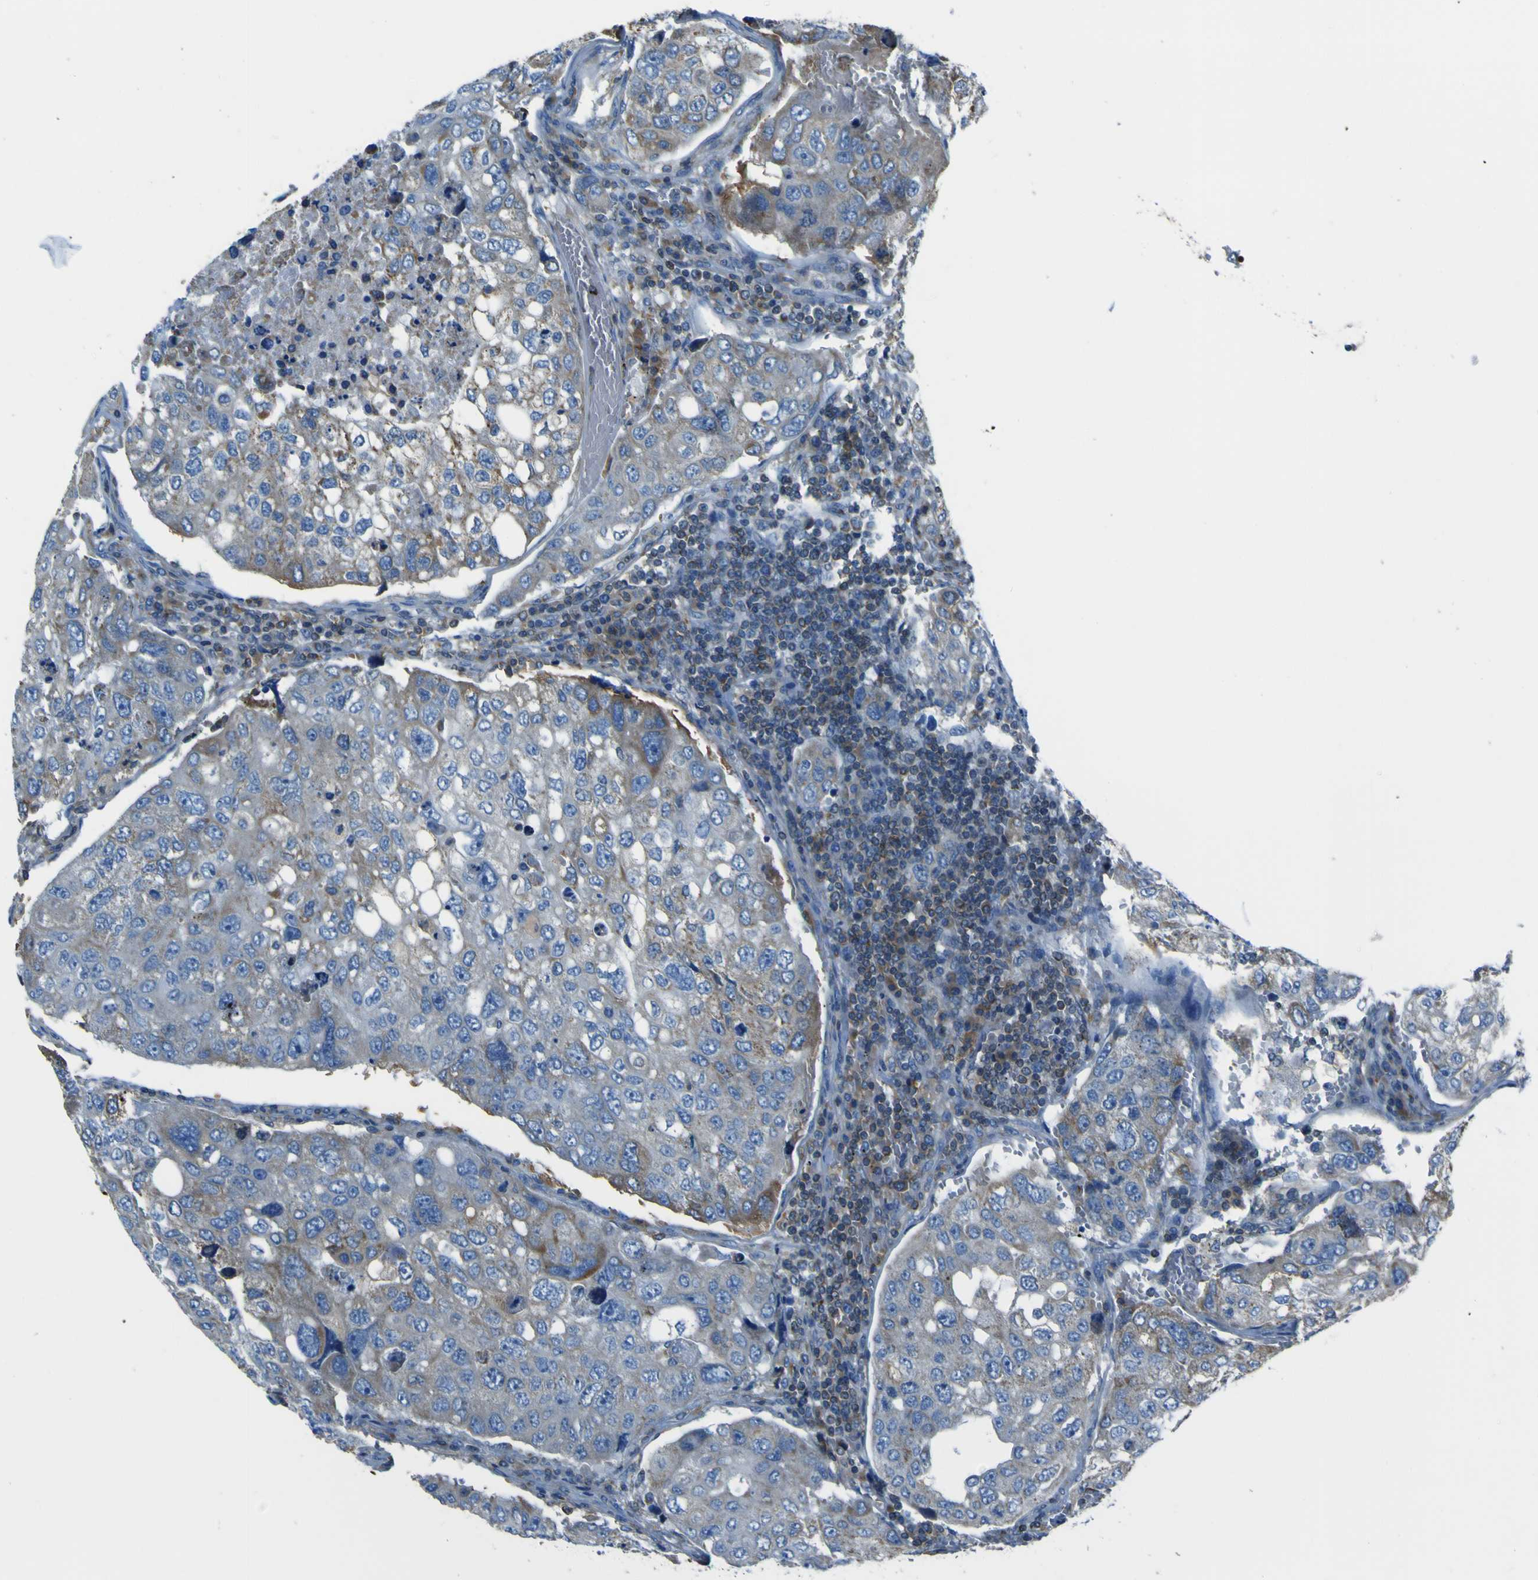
{"staining": {"intensity": "moderate", "quantity": ">75%", "location": "cytoplasmic/membranous"}, "tissue": "urothelial cancer", "cell_type": "Tumor cells", "image_type": "cancer", "snomed": [{"axis": "morphology", "description": "Urothelial carcinoma, High grade"}, {"axis": "topography", "description": "Lymph node"}, {"axis": "topography", "description": "Urinary bladder"}], "caption": "IHC (DAB) staining of human high-grade urothelial carcinoma demonstrates moderate cytoplasmic/membranous protein expression in about >75% of tumor cells.", "gene": "STIM1", "patient": {"sex": "male", "age": 51}}